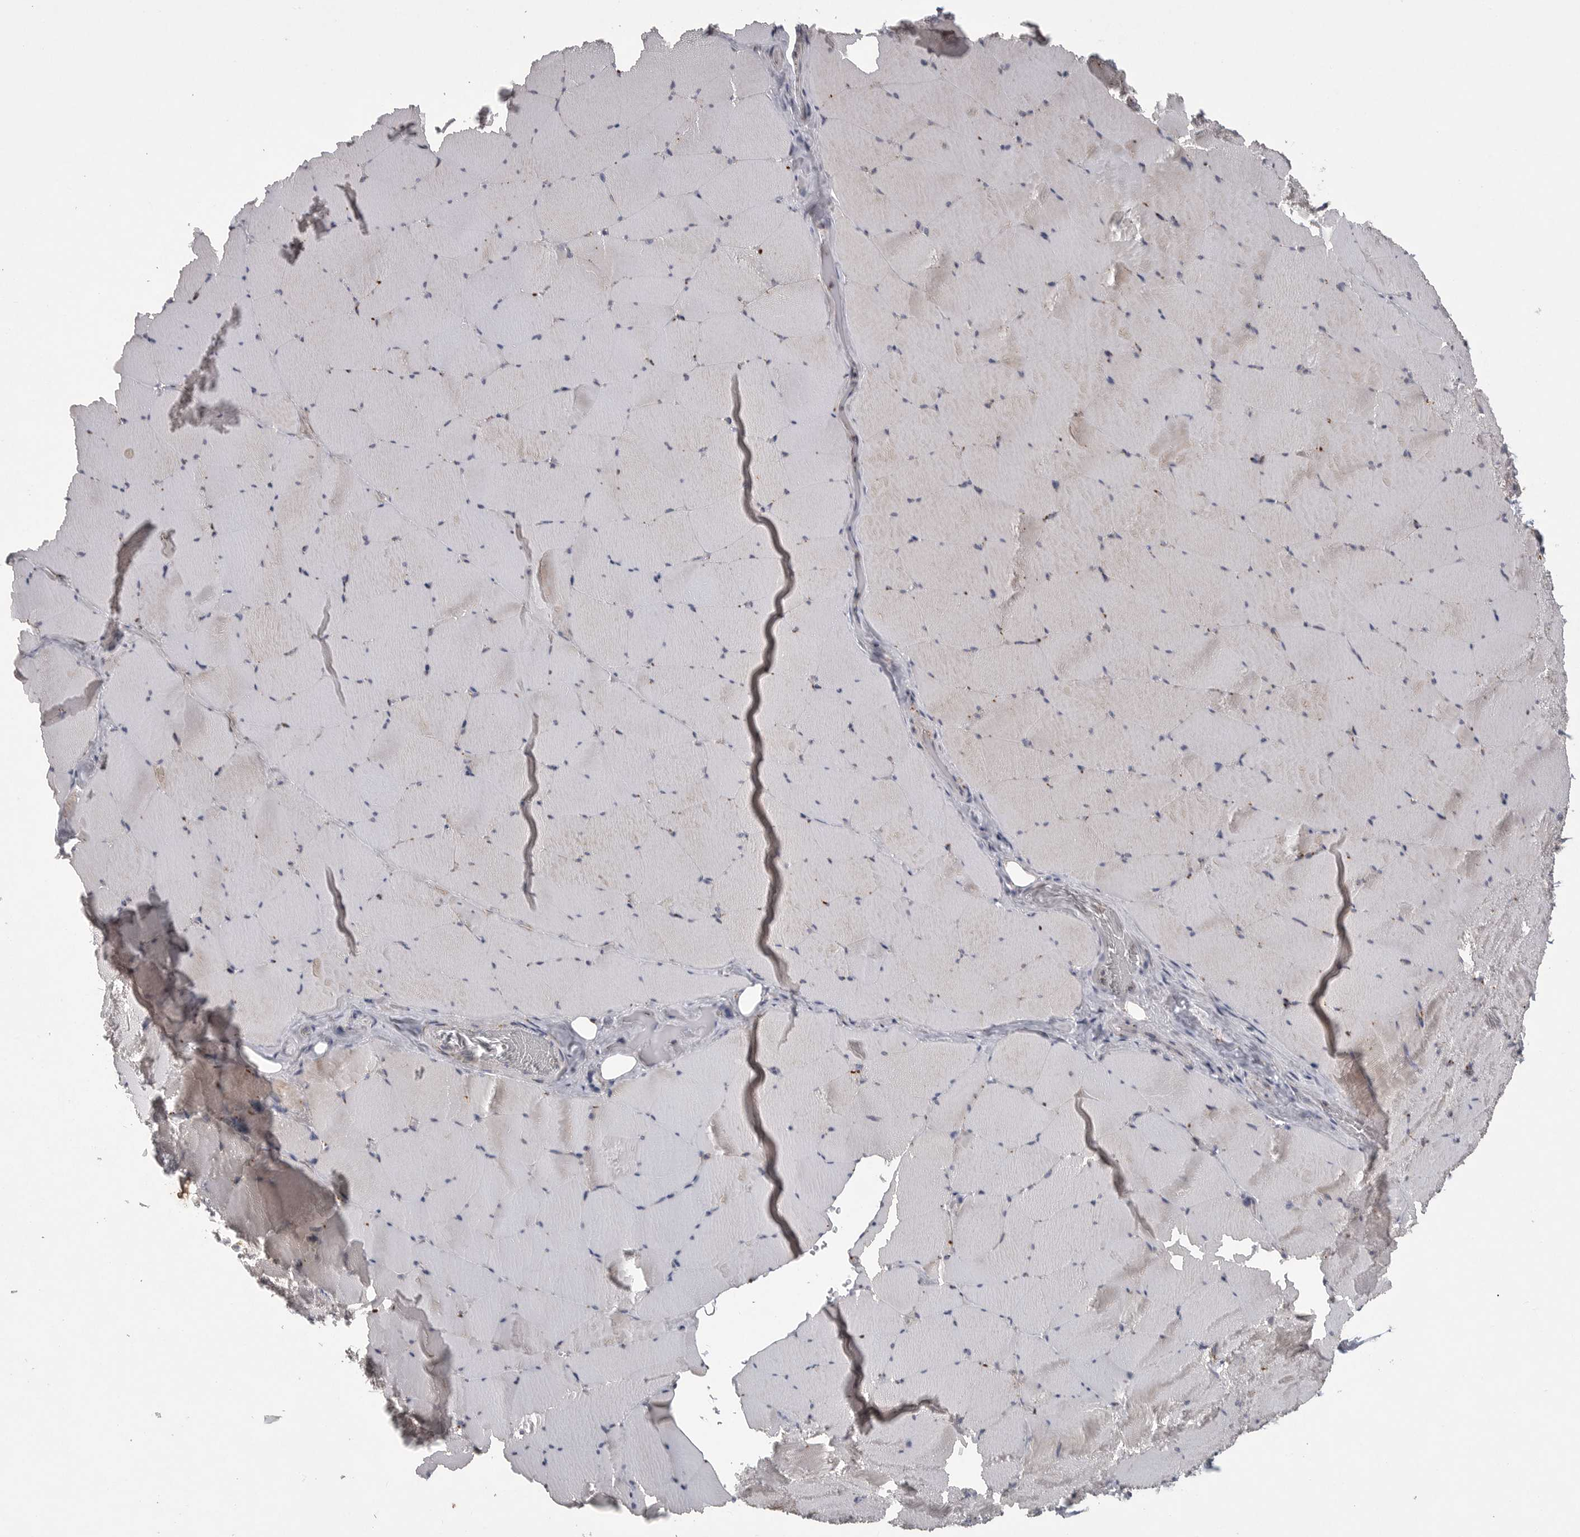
{"staining": {"intensity": "negative", "quantity": "none", "location": "none"}, "tissue": "skeletal muscle", "cell_type": "Myocytes", "image_type": "normal", "snomed": [{"axis": "morphology", "description": "Normal tissue, NOS"}, {"axis": "topography", "description": "Skeletal muscle"}], "caption": "There is no significant expression in myocytes of skeletal muscle. The staining is performed using DAB (3,3'-diaminobenzidine) brown chromogen with nuclei counter-stained in using hematoxylin.", "gene": "LAMTOR3", "patient": {"sex": "male", "age": 62}}